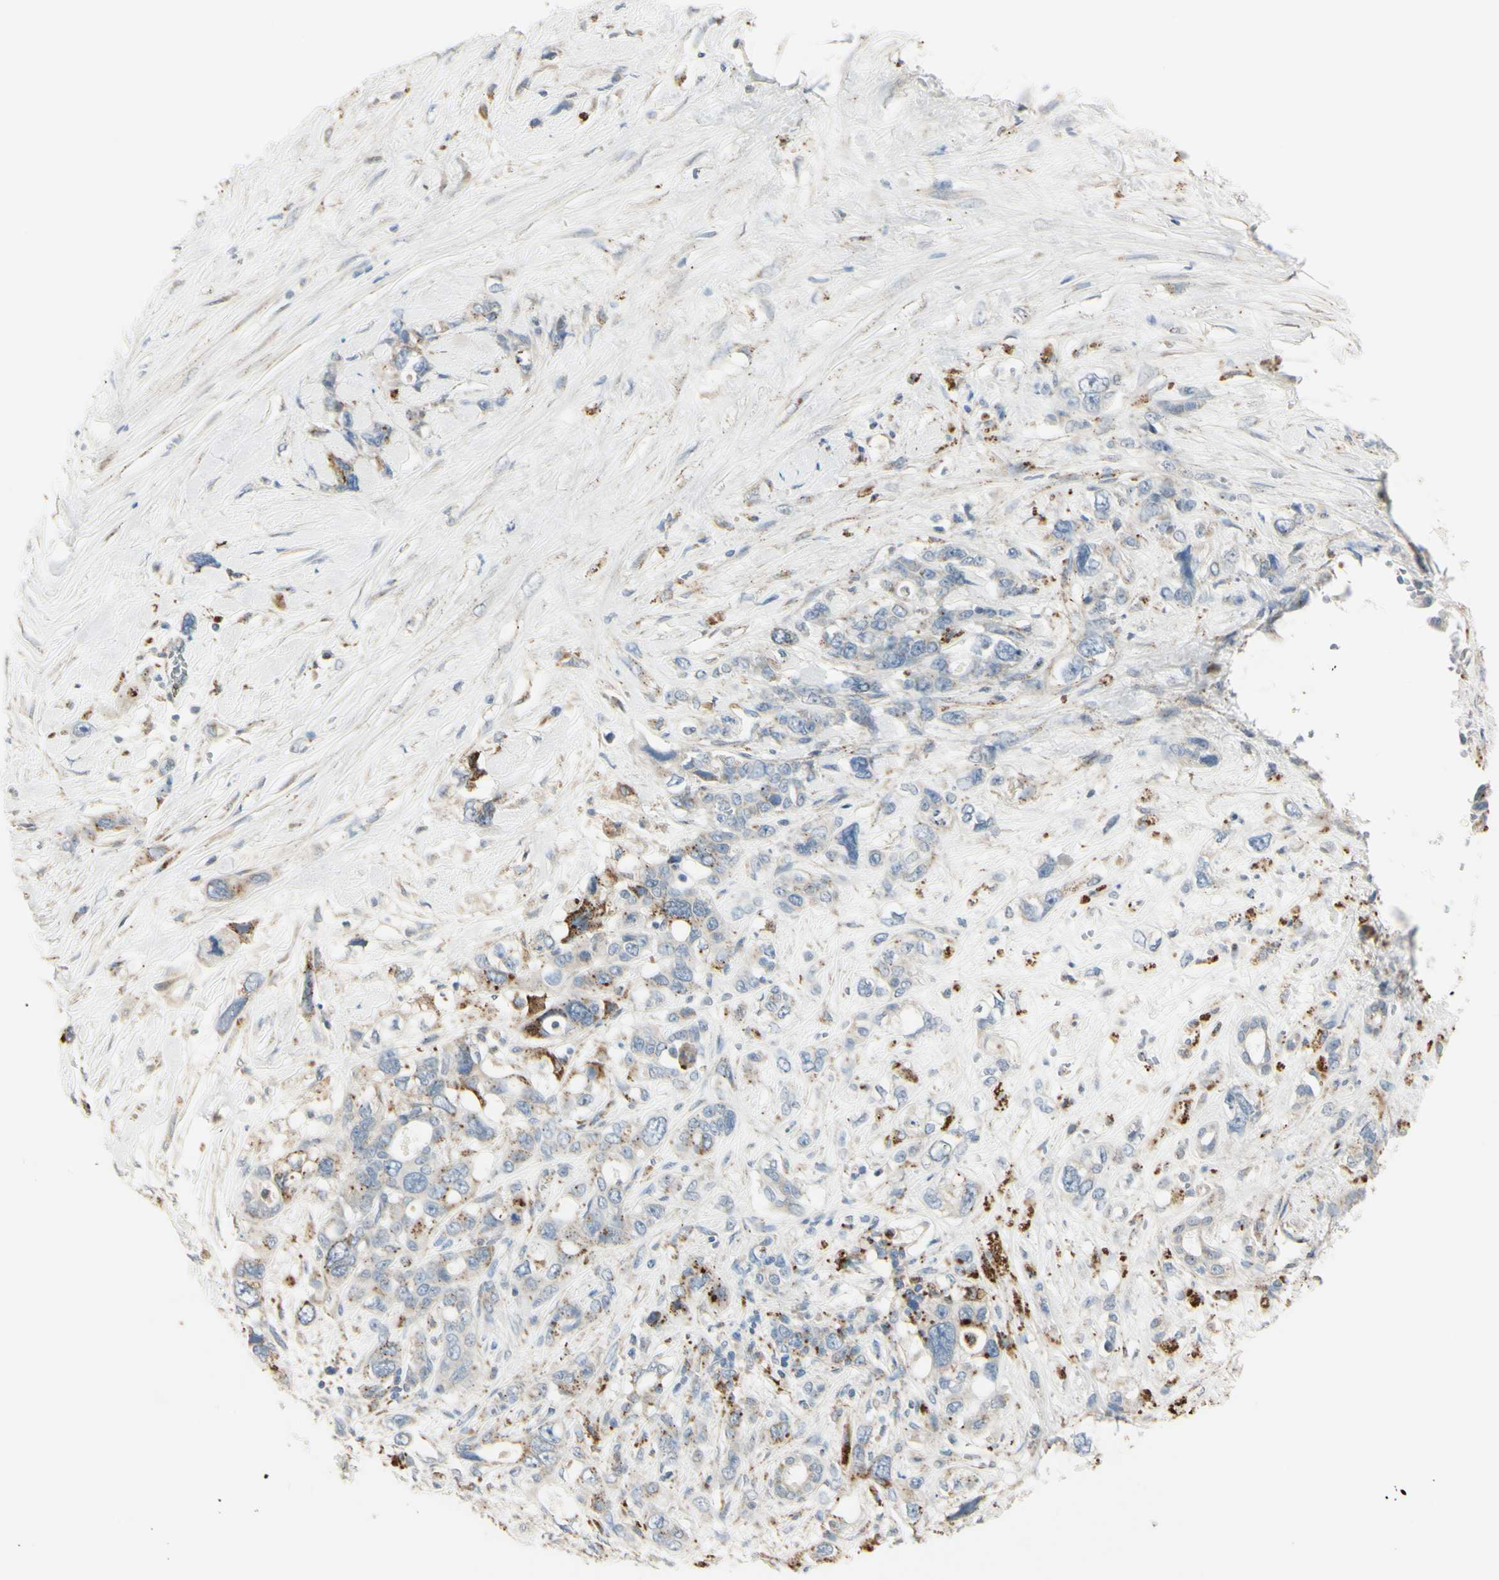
{"staining": {"intensity": "weak", "quantity": ">75%", "location": "cytoplasmic/membranous"}, "tissue": "pancreatic cancer", "cell_type": "Tumor cells", "image_type": "cancer", "snomed": [{"axis": "morphology", "description": "Adenocarcinoma, NOS"}, {"axis": "topography", "description": "Pancreas"}], "caption": "High-power microscopy captured an immunohistochemistry histopathology image of pancreatic cancer (adenocarcinoma), revealing weak cytoplasmic/membranous expression in approximately >75% of tumor cells.", "gene": "ANGPTL1", "patient": {"sex": "male", "age": 46}}